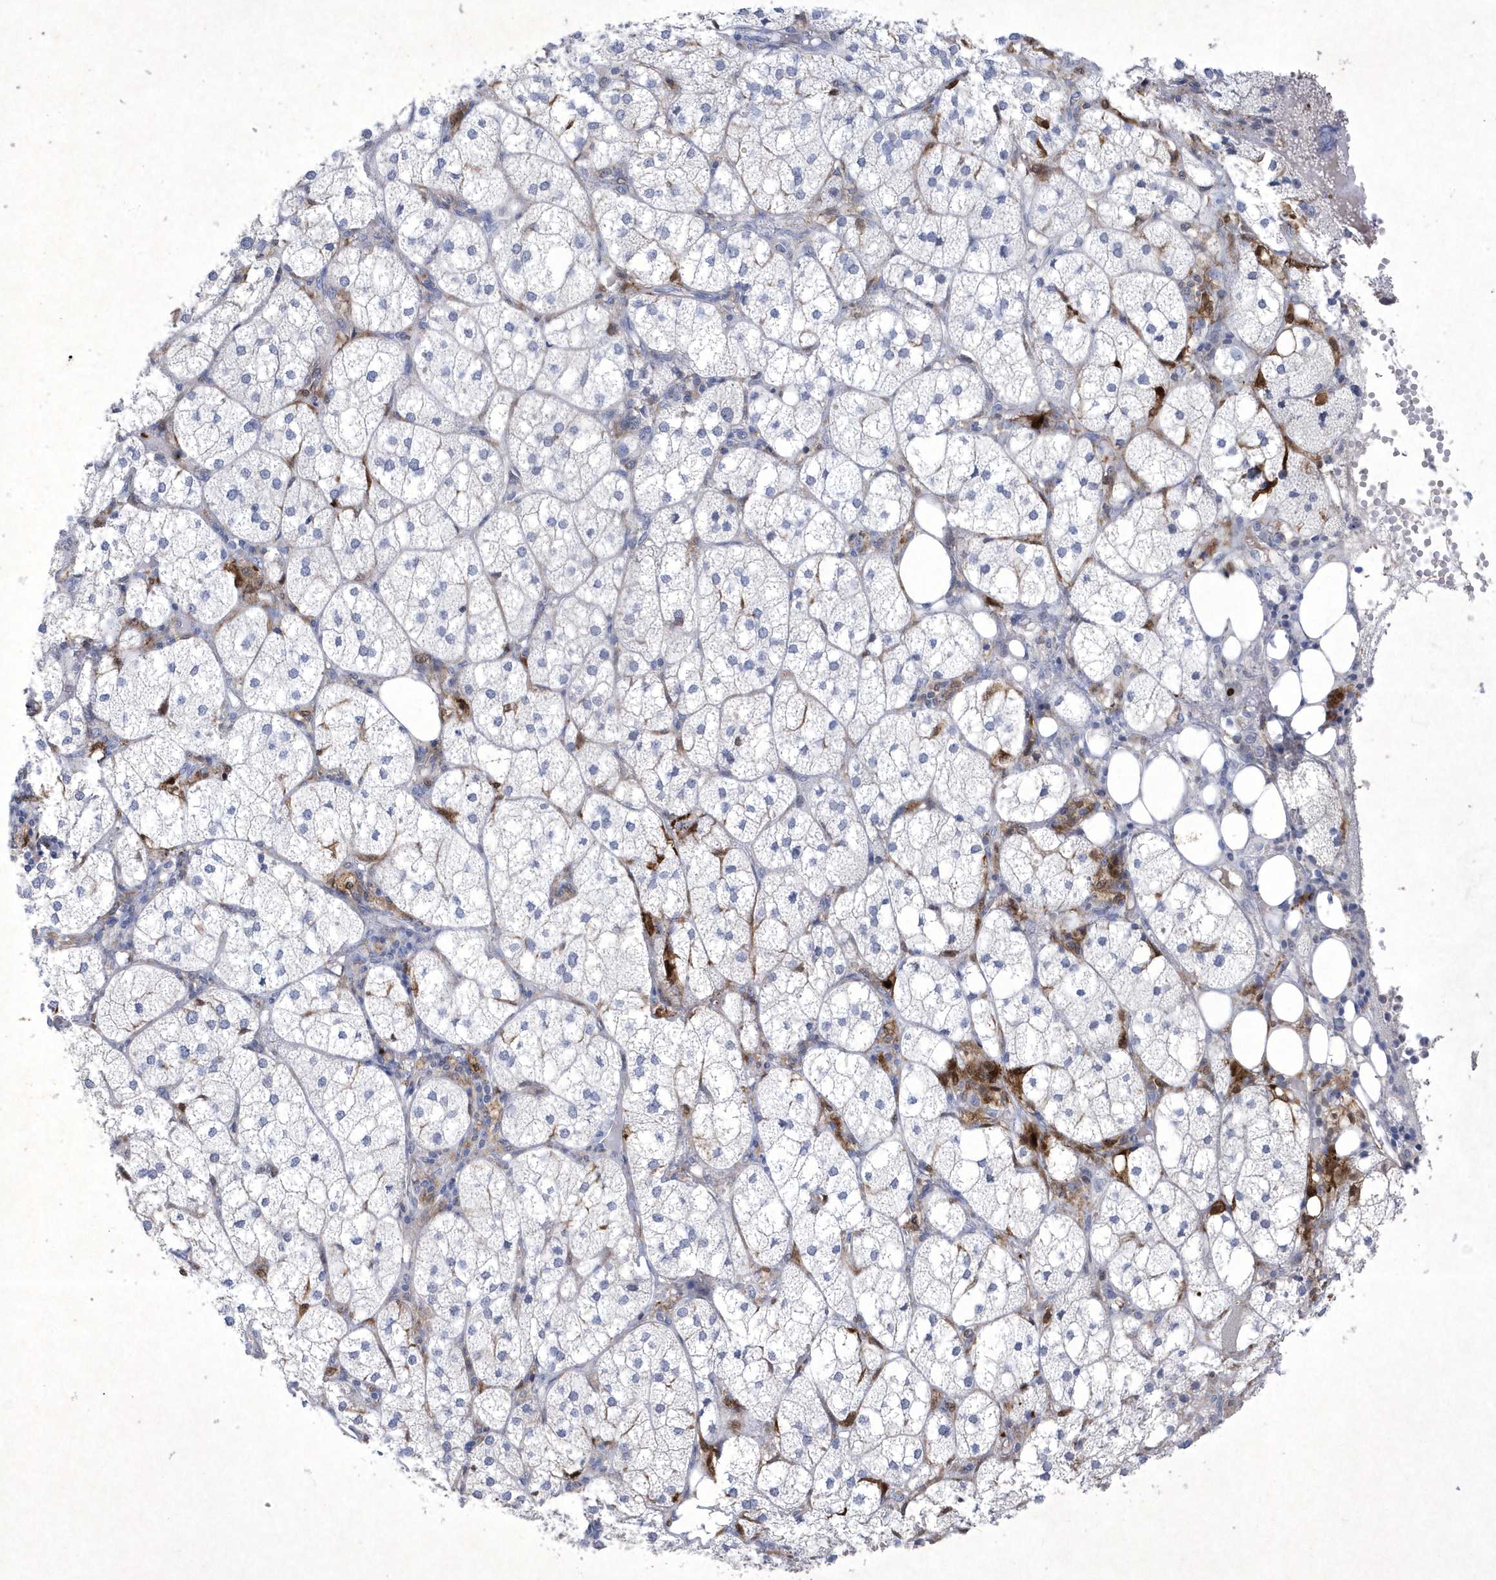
{"staining": {"intensity": "negative", "quantity": "none", "location": "none"}, "tissue": "adrenal gland", "cell_type": "Glandular cells", "image_type": "normal", "snomed": [{"axis": "morphology", "description": "Normal tissue, NOS"}, {"axis": "topography", "description": "Adrenal gland"}], "caption": "Glandular cells show no significant protein positivity in normal adrenal gland.", "gene": "BHLHA15", "patient": {"sex": "female", "age": 61}}